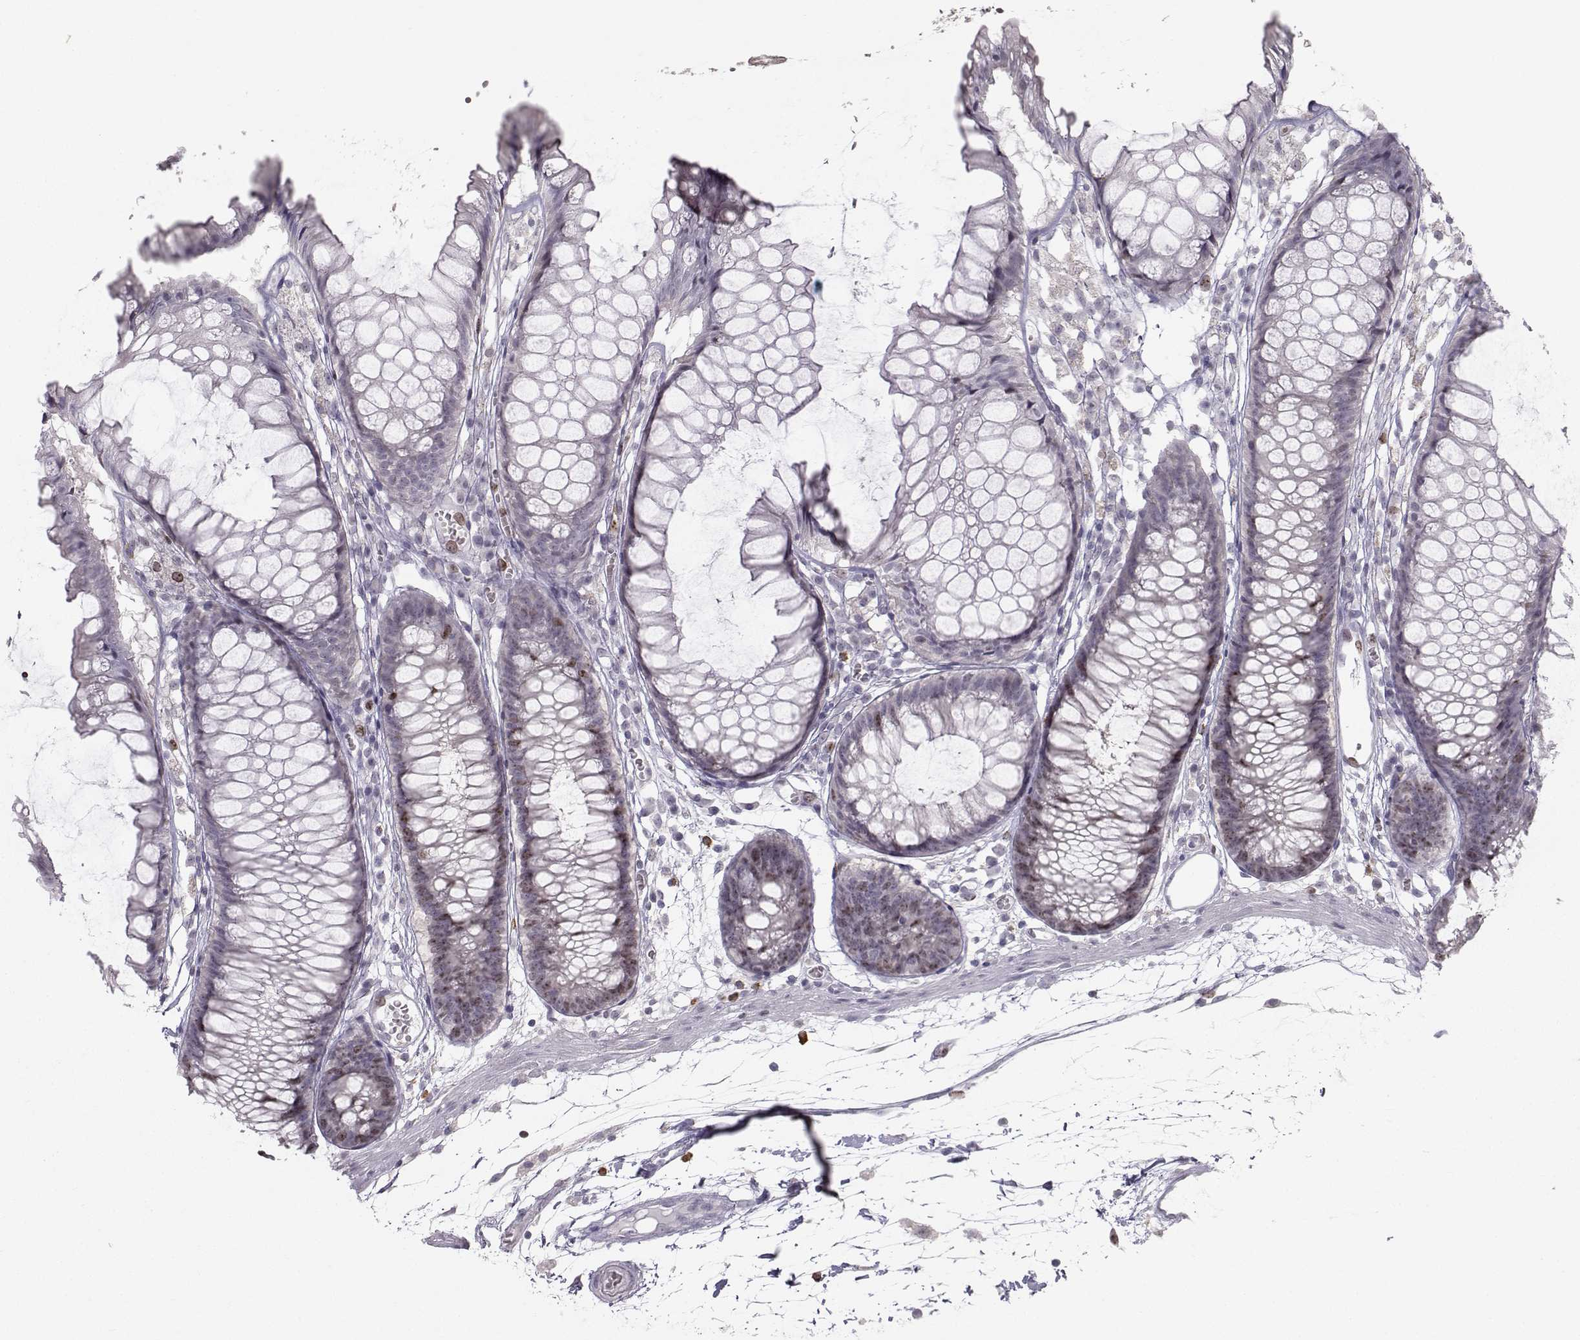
{"staining": {"intensity": "negative", "quantity": "none", "location": "none"}, "tissue": "colon", "cell_type": "Endothelial cells", "image_type": "normal", "snomed": [{"axis": "morphology", "description": "Normal tissue, NOS"}, {"axis": "morphology", "description": "Adenocarcinoma, NOS"}, {"axis": "topography", "description": "Colon"}], "caption": "IHC of benign human colon shows no positivity in endothelial cells. Nuclei are stained in blue.", "gene": "LRP8", "patient": {"sex": "male", "age": 65}}